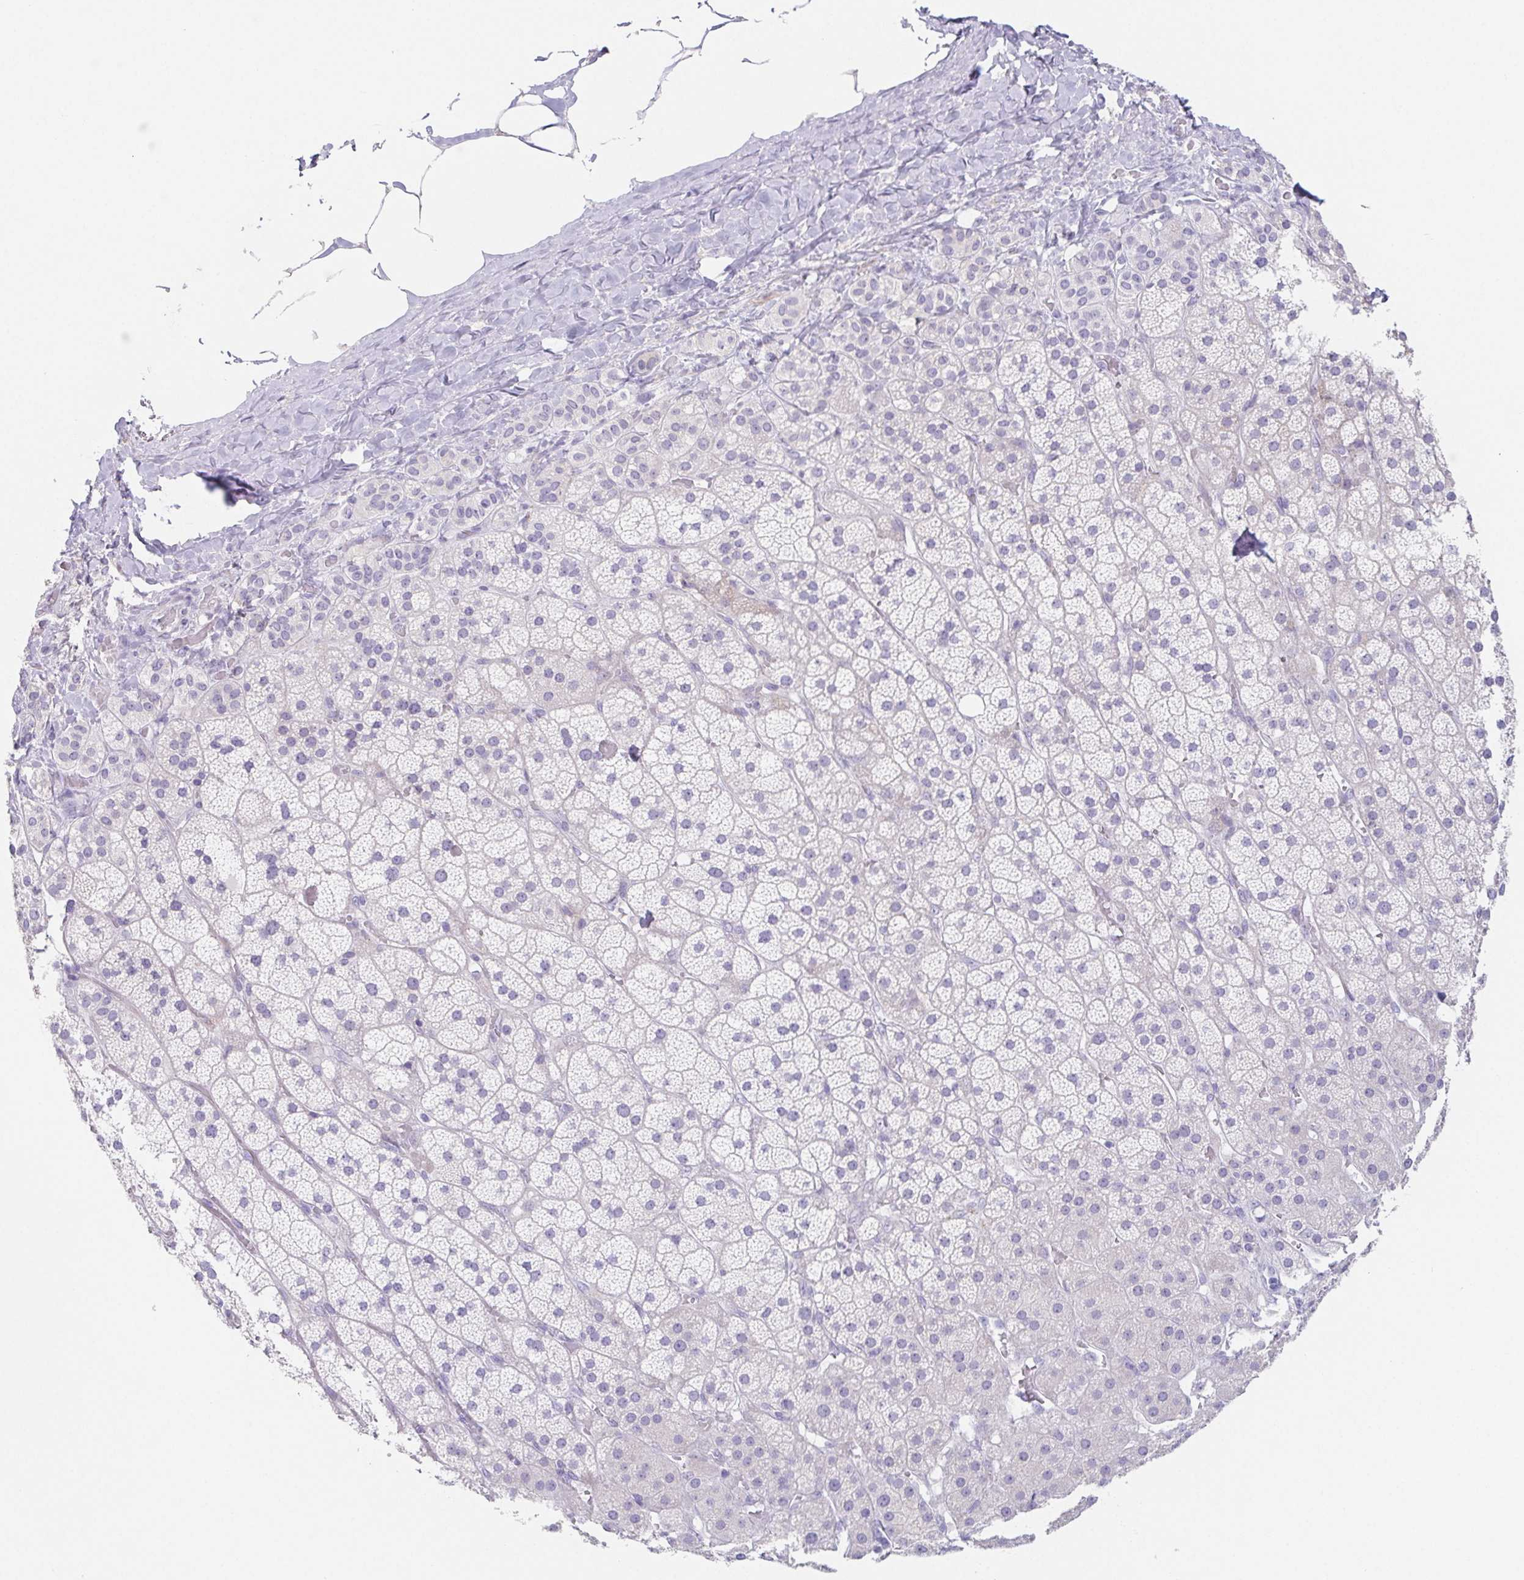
{"staining": {"intensity": "weak", "quantity": "<25%", "location": "cytoplasmic/membranous"}, "tissue": "adrenal gland", "cell_type": "Glandular cells", "image_type": "normal", "snomed": [{"axis": "morphology", "description": "Normal tissue, NOS"}, {"axis": "topography", "description": "Adrenal gland"}], "caption": "The micrograph displays no significant expression in glandular cells of adrenal gland. (Stains: DAB immunohistochemistry (IHC) with hematoxylin counter stain, Microscopy: brightfield microscopy at high magnification).", "gene": "HDGFL1", "patient": {"sex": "male", "age": 57}}